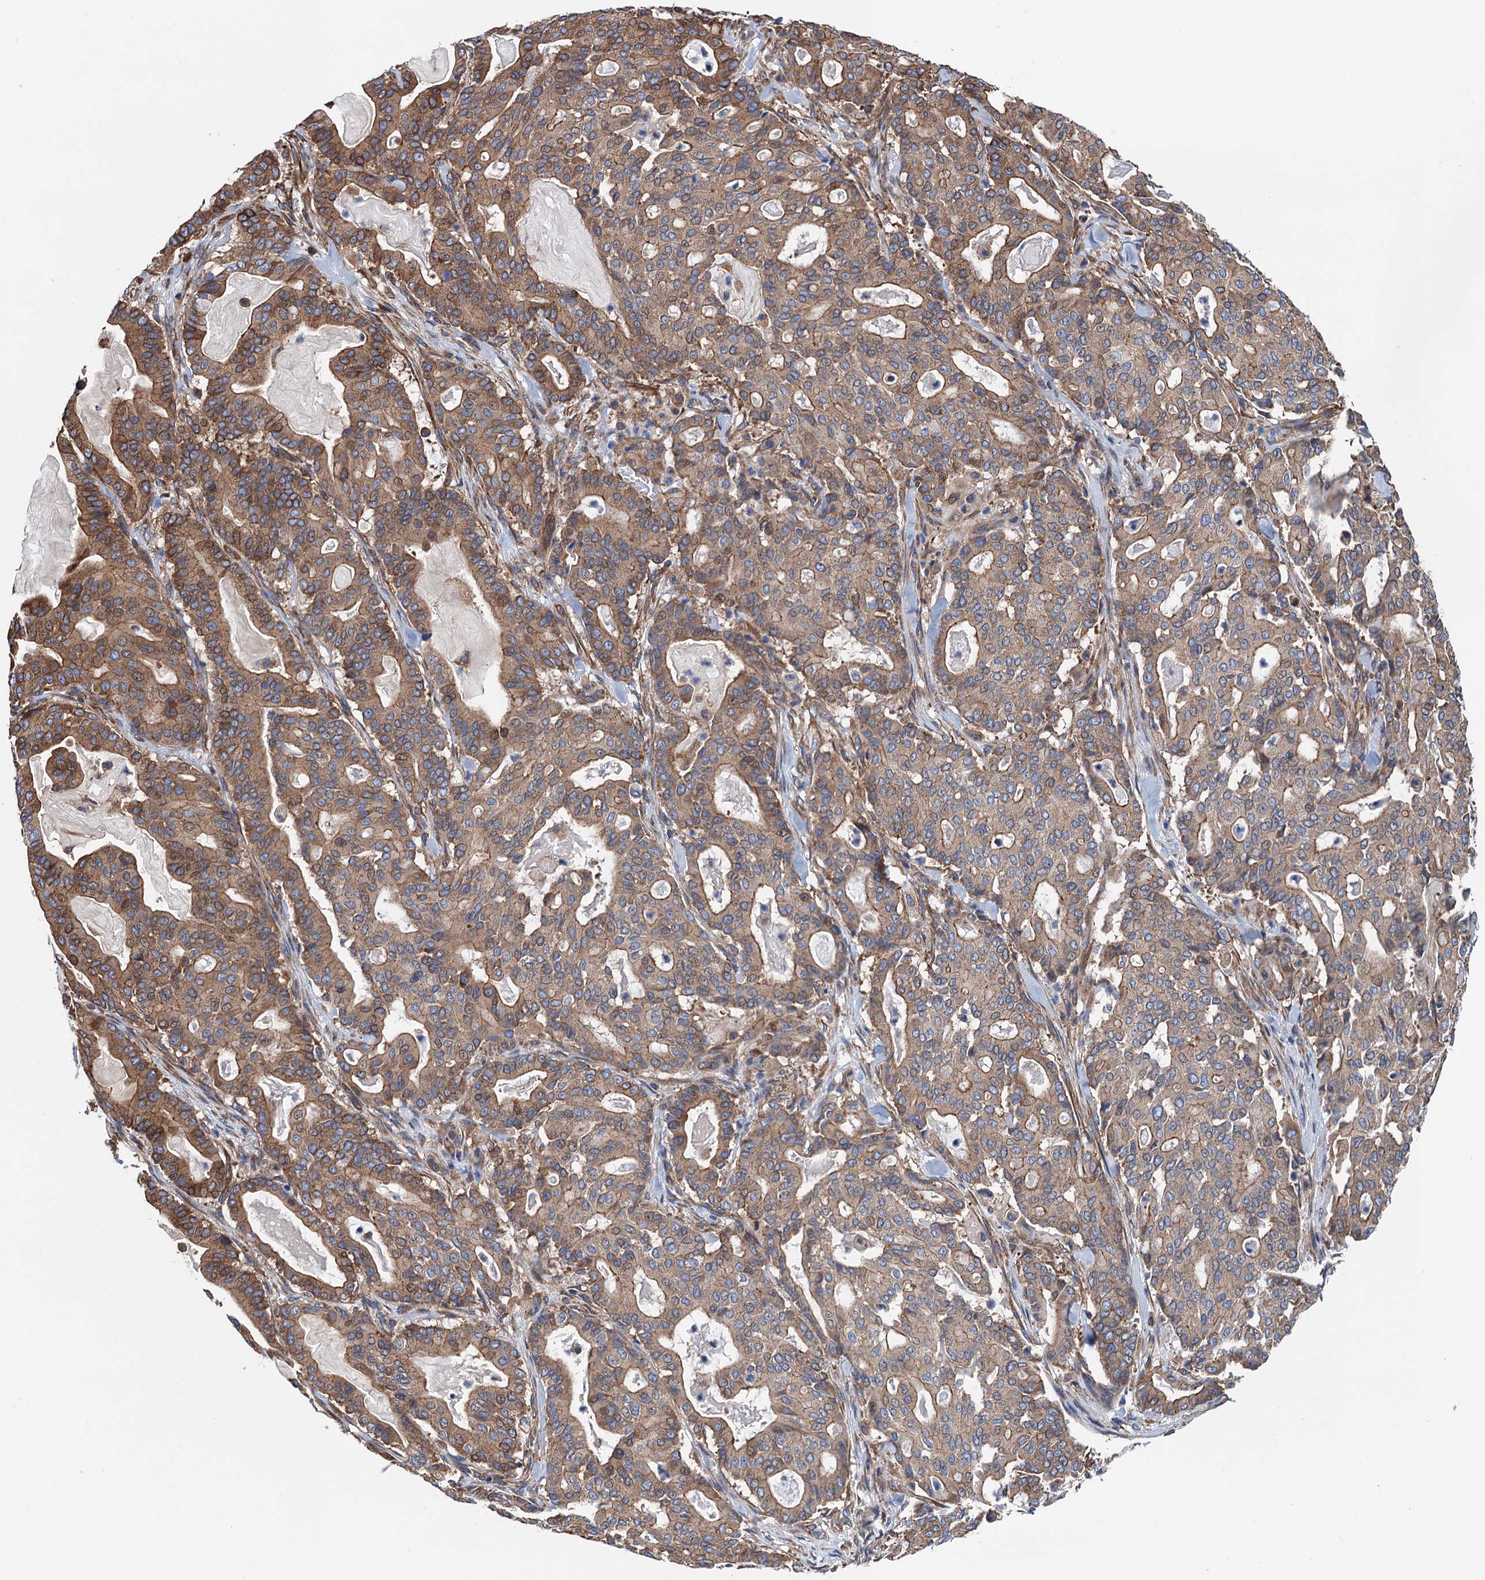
{"staining": {"intensity": "moderate", "quantity": ">75%", "location": "cytoplasmic/membranous"}, "tissue": "pancreatic cancer", "cell_type": "Tumor cells", "image_type": "cancer", "snomed": [{"axis": "morphology", "description": "Adenocarcinoma, NOS"}, {"axis": "topography", "description": "Pancreas"}], "caption": "Immunohistochemistry (IHC) histopathology image of pancreatic cancer stained for a protein (brown), which shows medium levels of moderate cytoplasmic/membranous staining in approximately >75% of tumor cells.", "gene": "SLC12A7", "patient": {"sex": "male", "age": 63}}